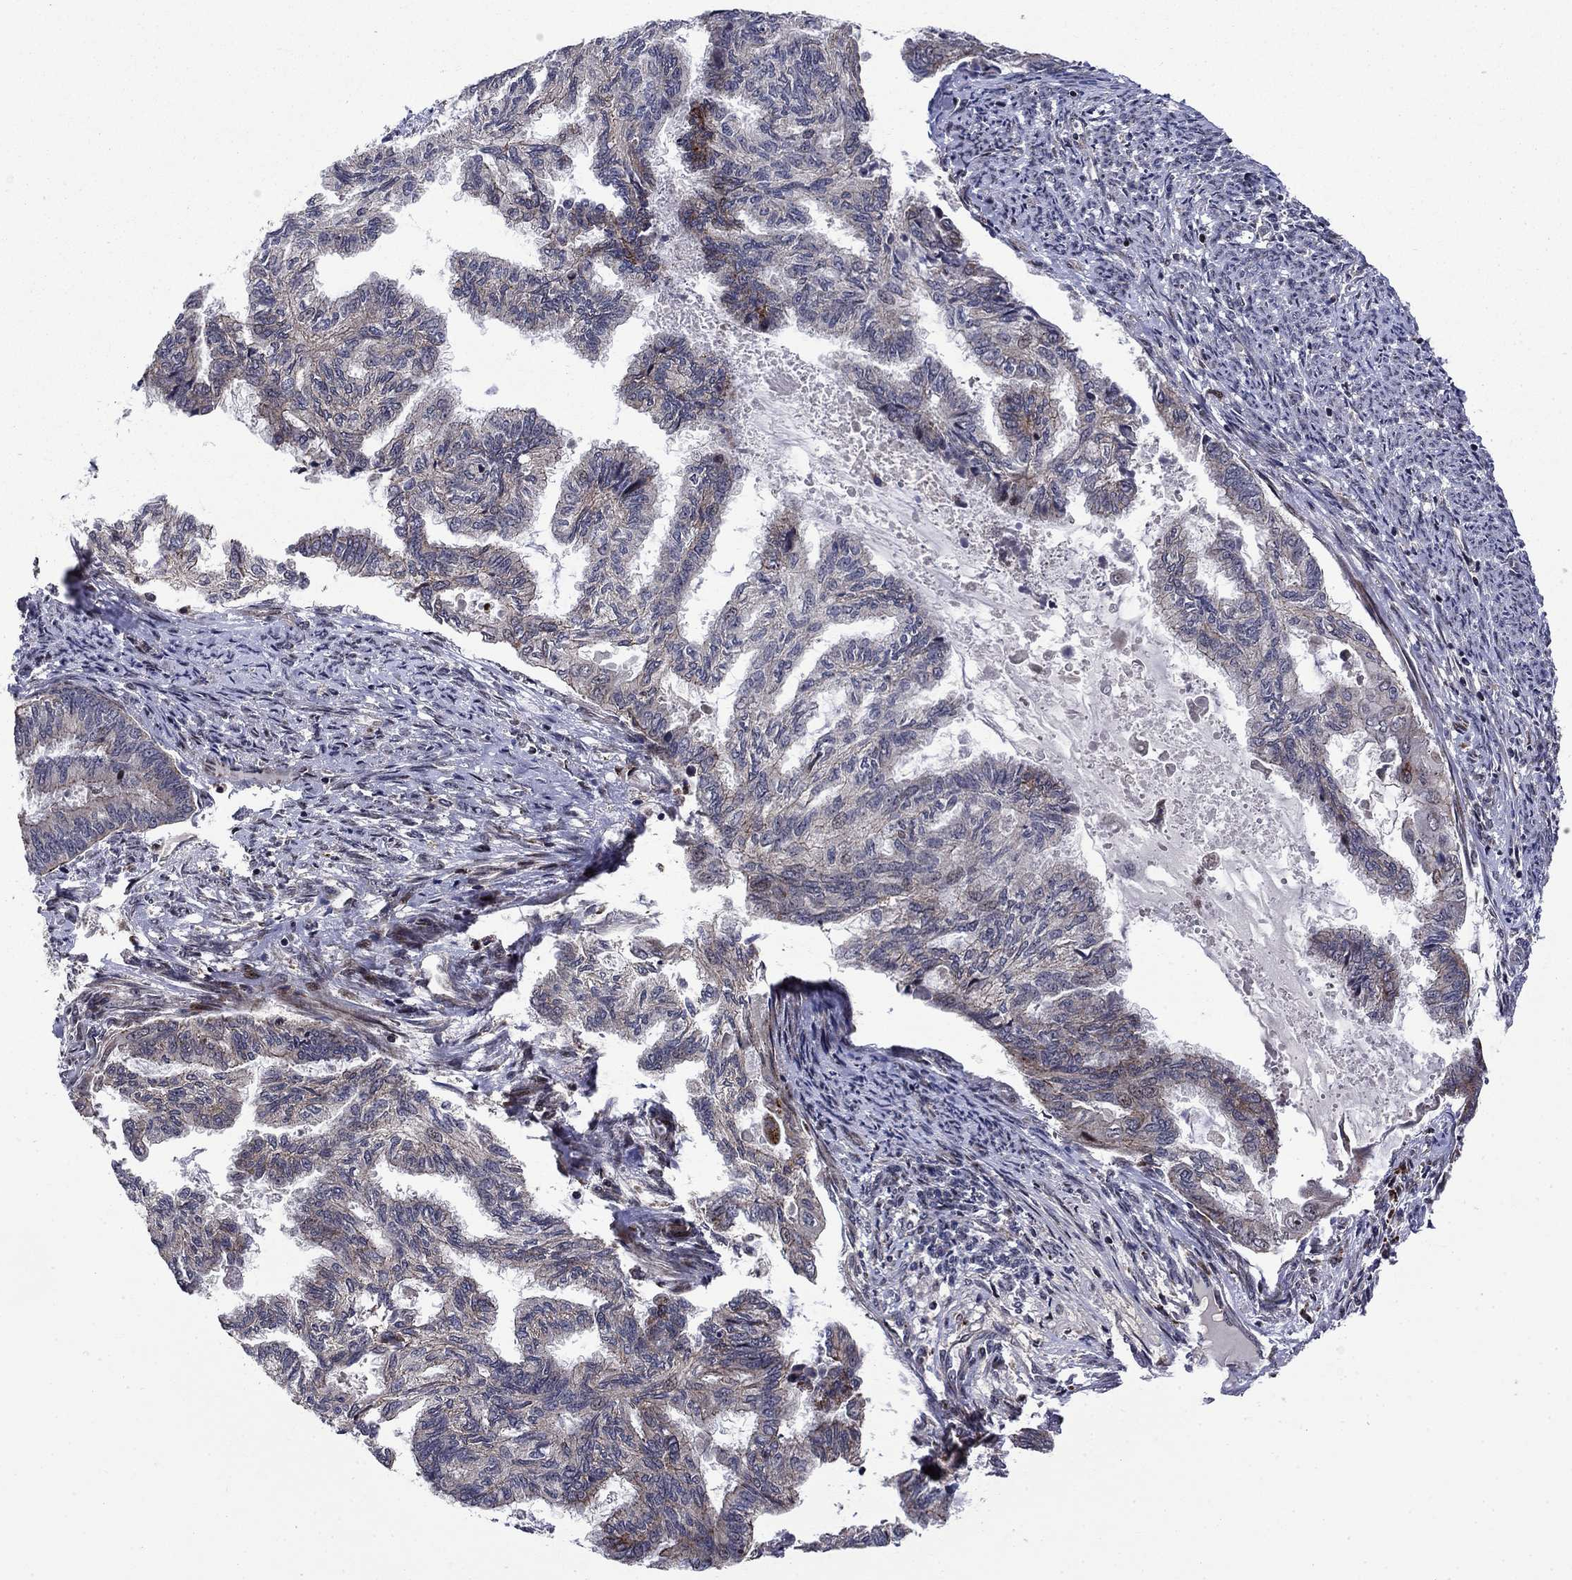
{"staining": {"intensity": "moderate", "quantity": "<25%", "location": "cytoplasmic/membranous"}, "tissue": "endometrial cancer", "cell_type": "Tumor cells", "image_type": "cancer", "snomed": [{"axis": "morphology", "description": "Adenocarcinoma, NOS"}, {"axis": "topography", "description": "Endometrium"}], "caption": "Immunohistochemistry (IHC) histopathology image of endometrial cancer (adenocarcinoma) stained for a protein (brown), which exhibits low levels of moderate cytoplasmic/membranous positivity in approximately <25% of tumor cells.", "gene": "AGTPBP1", "patient": {"sex": "female", "age": 86}}